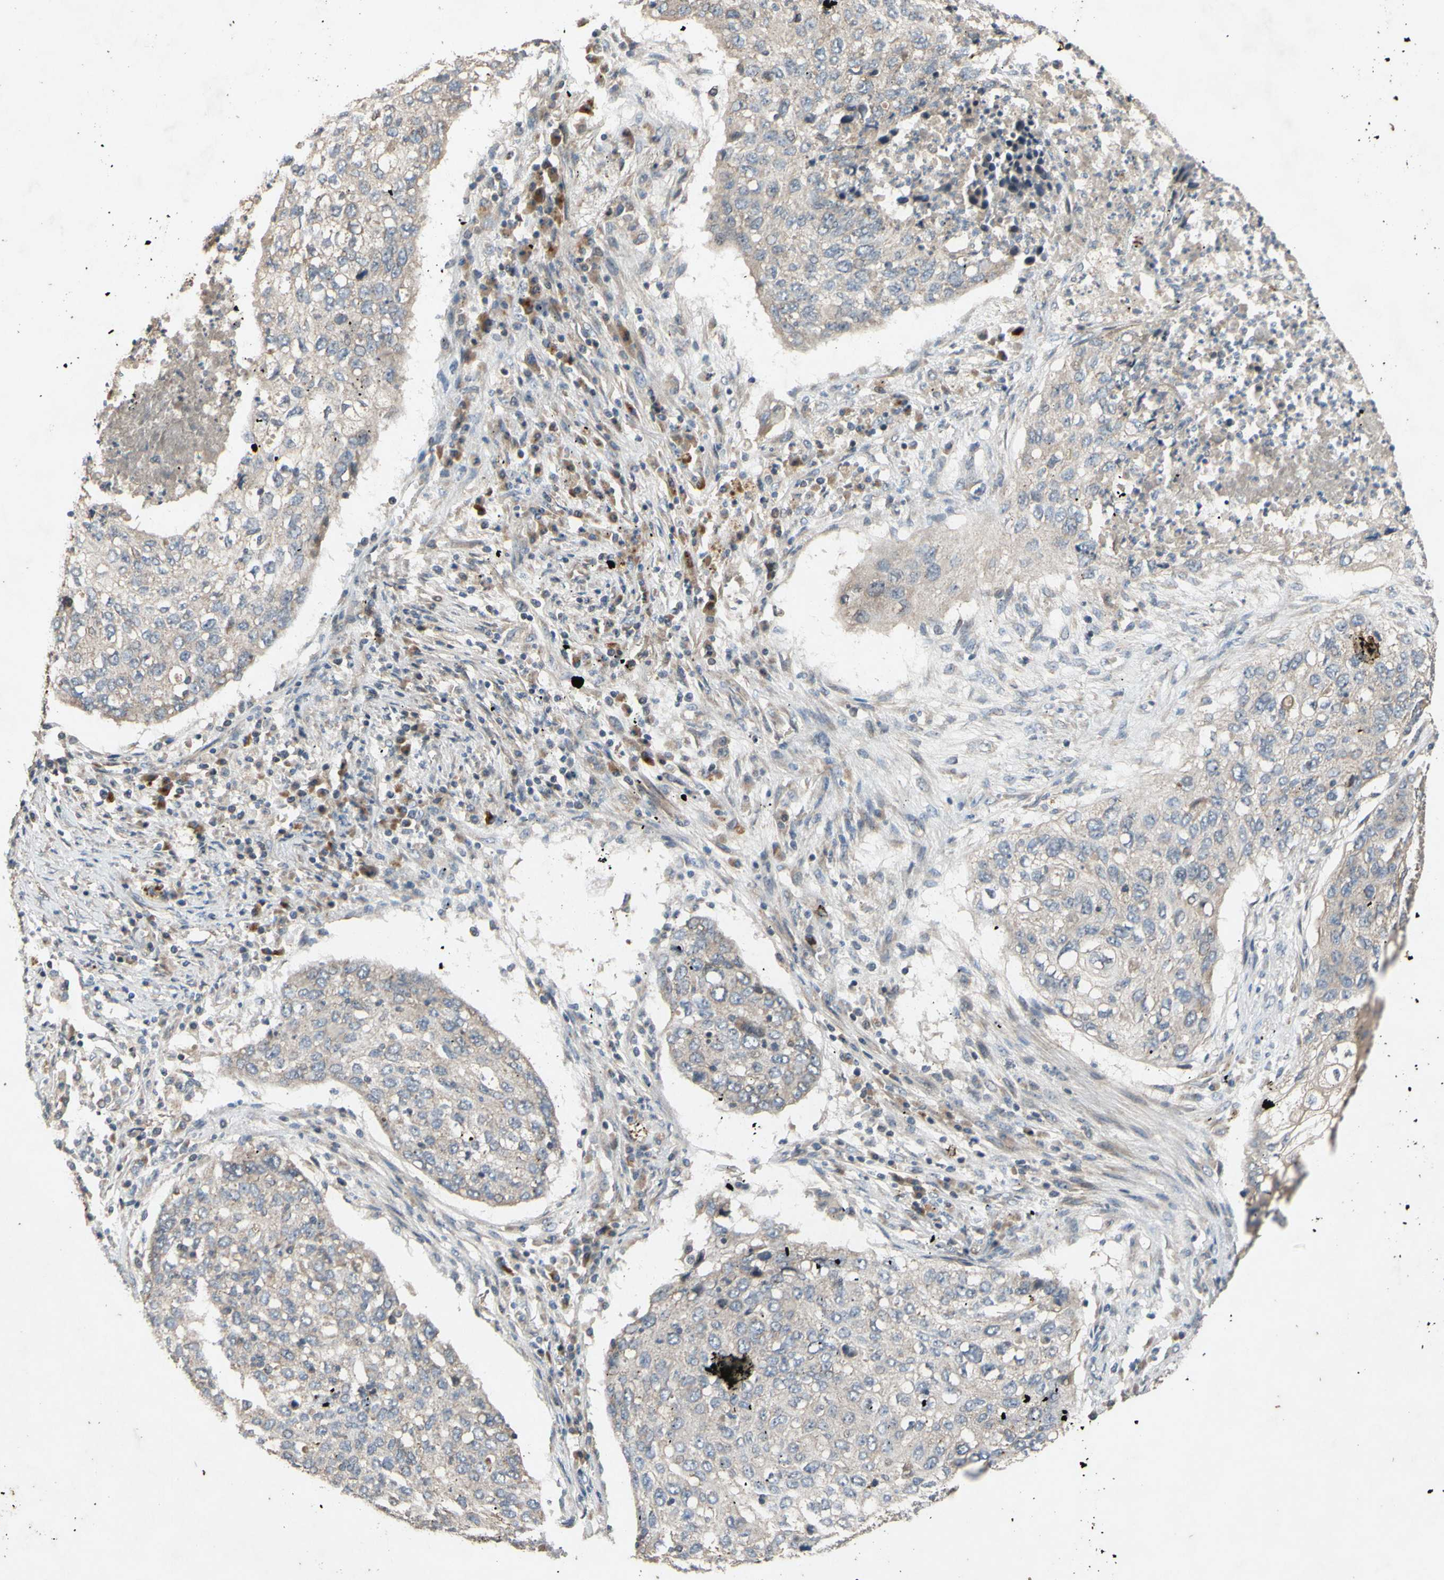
{"staining": {"intensity": "weak", "quantity": ">75%", "location": "cytoplasmic/membranous"}, "tissue": "lung cancer", "cell_type": "Tumor cells", "image_type": "cancer", "snomed": [{"axis": "morphology", "description": "Squamous cell carcinoma, NOS"}, {"axis": "topography", "description": "Lung"}], "caption": "Protein positivity by immunohistochemistry (IHC) exhibits weak cytoplasmic/membranous staining in approximately >75% of tumor cells in lung cancer. Nuclei are stained in blue.", "gene": "PARD6A", "patient": {"sex": "female", "age": 63}}